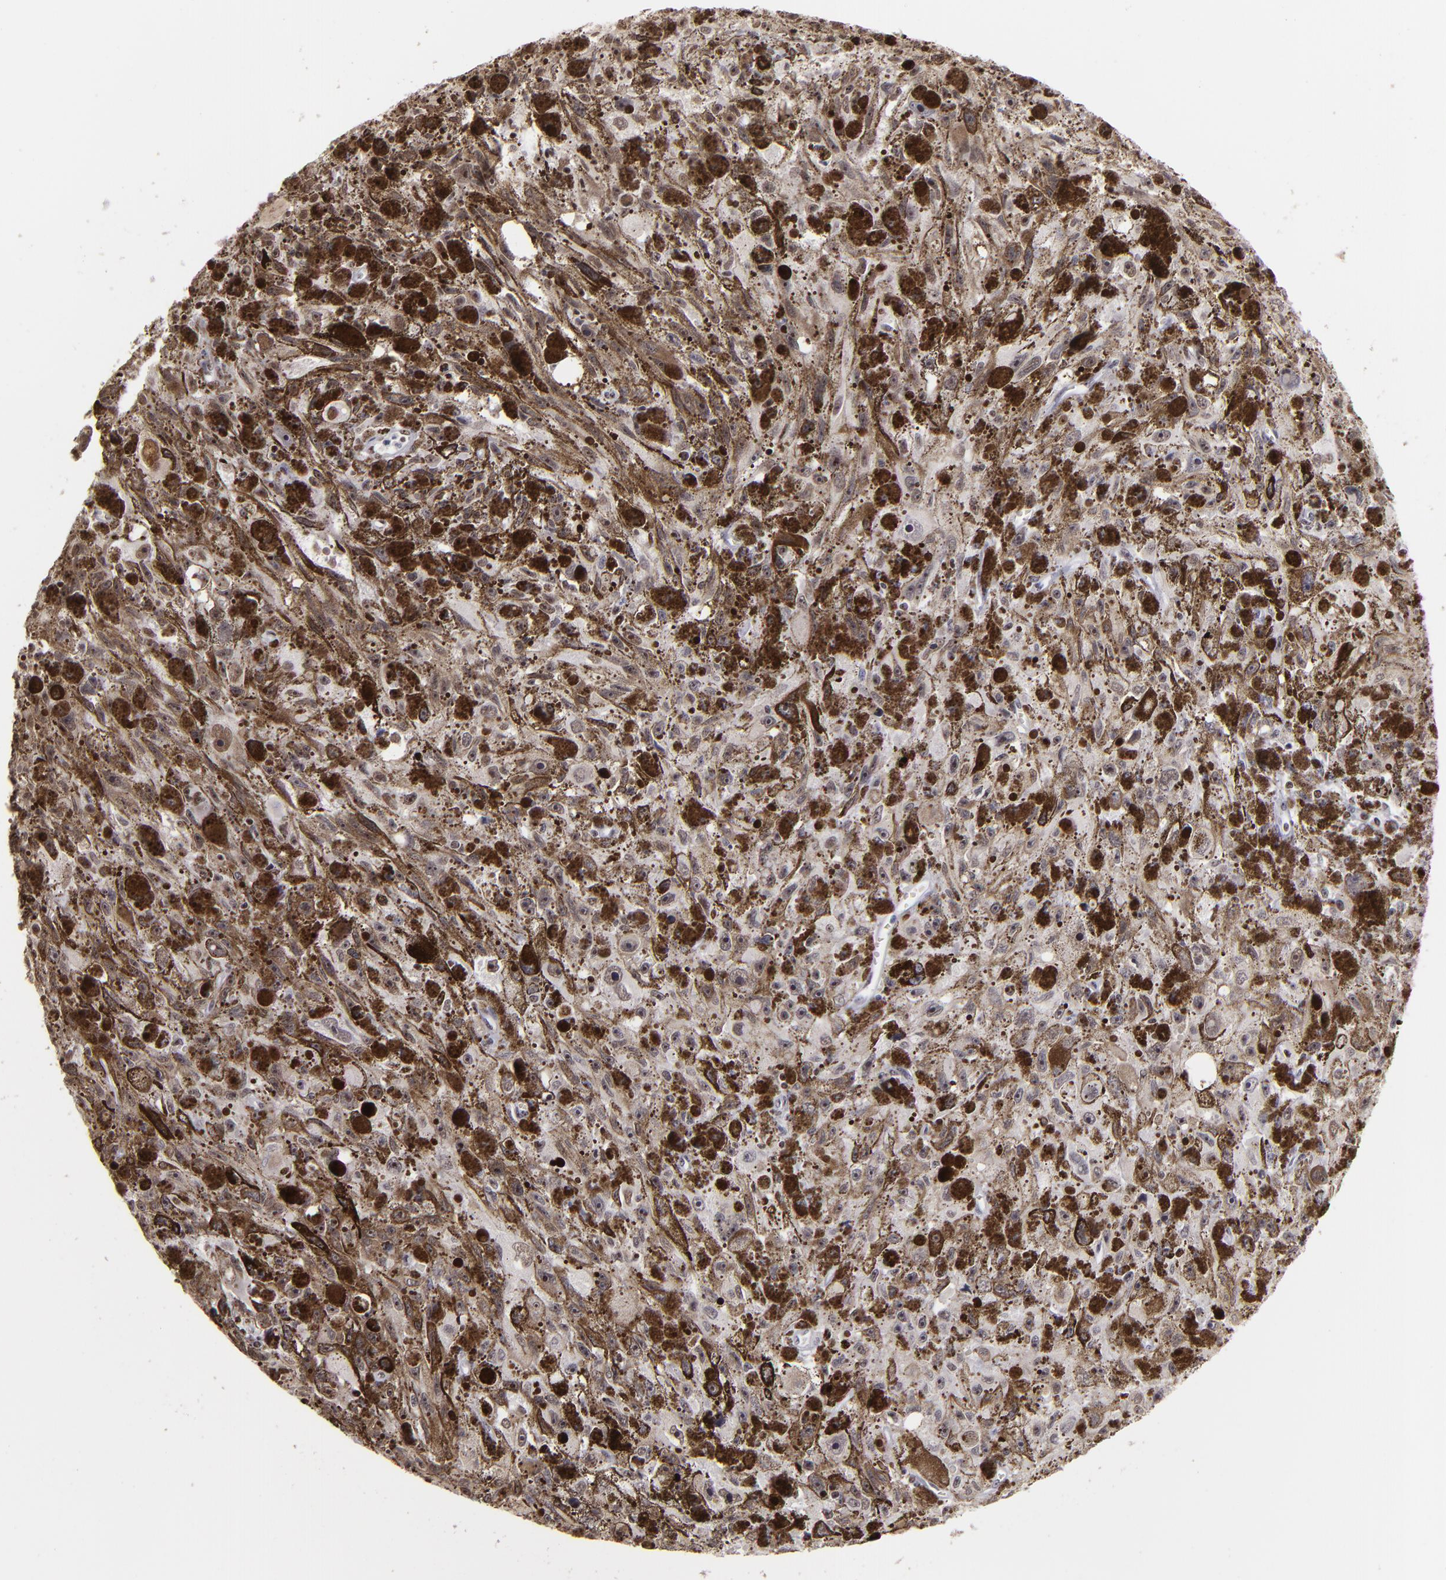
{"staining": {"intensity": "strong", "quantity": ">75%", "location": "nuclear"}, "tissue": "melanoma", "cell_type": "Tumor cells", "image_type": "cancer", "snomed": [{"axis": "morphology", "description": "Malignant melanoma, NOS"}, {"axis": "topography", "description": "Skin"}], "caption": "Human malignant melanoma stained for a protein (brown) reveals strong nuclear positive staining in about >75% of tumor cells.", "gene": "DAXX", "patient": {"sex": "female", "age": 104}}